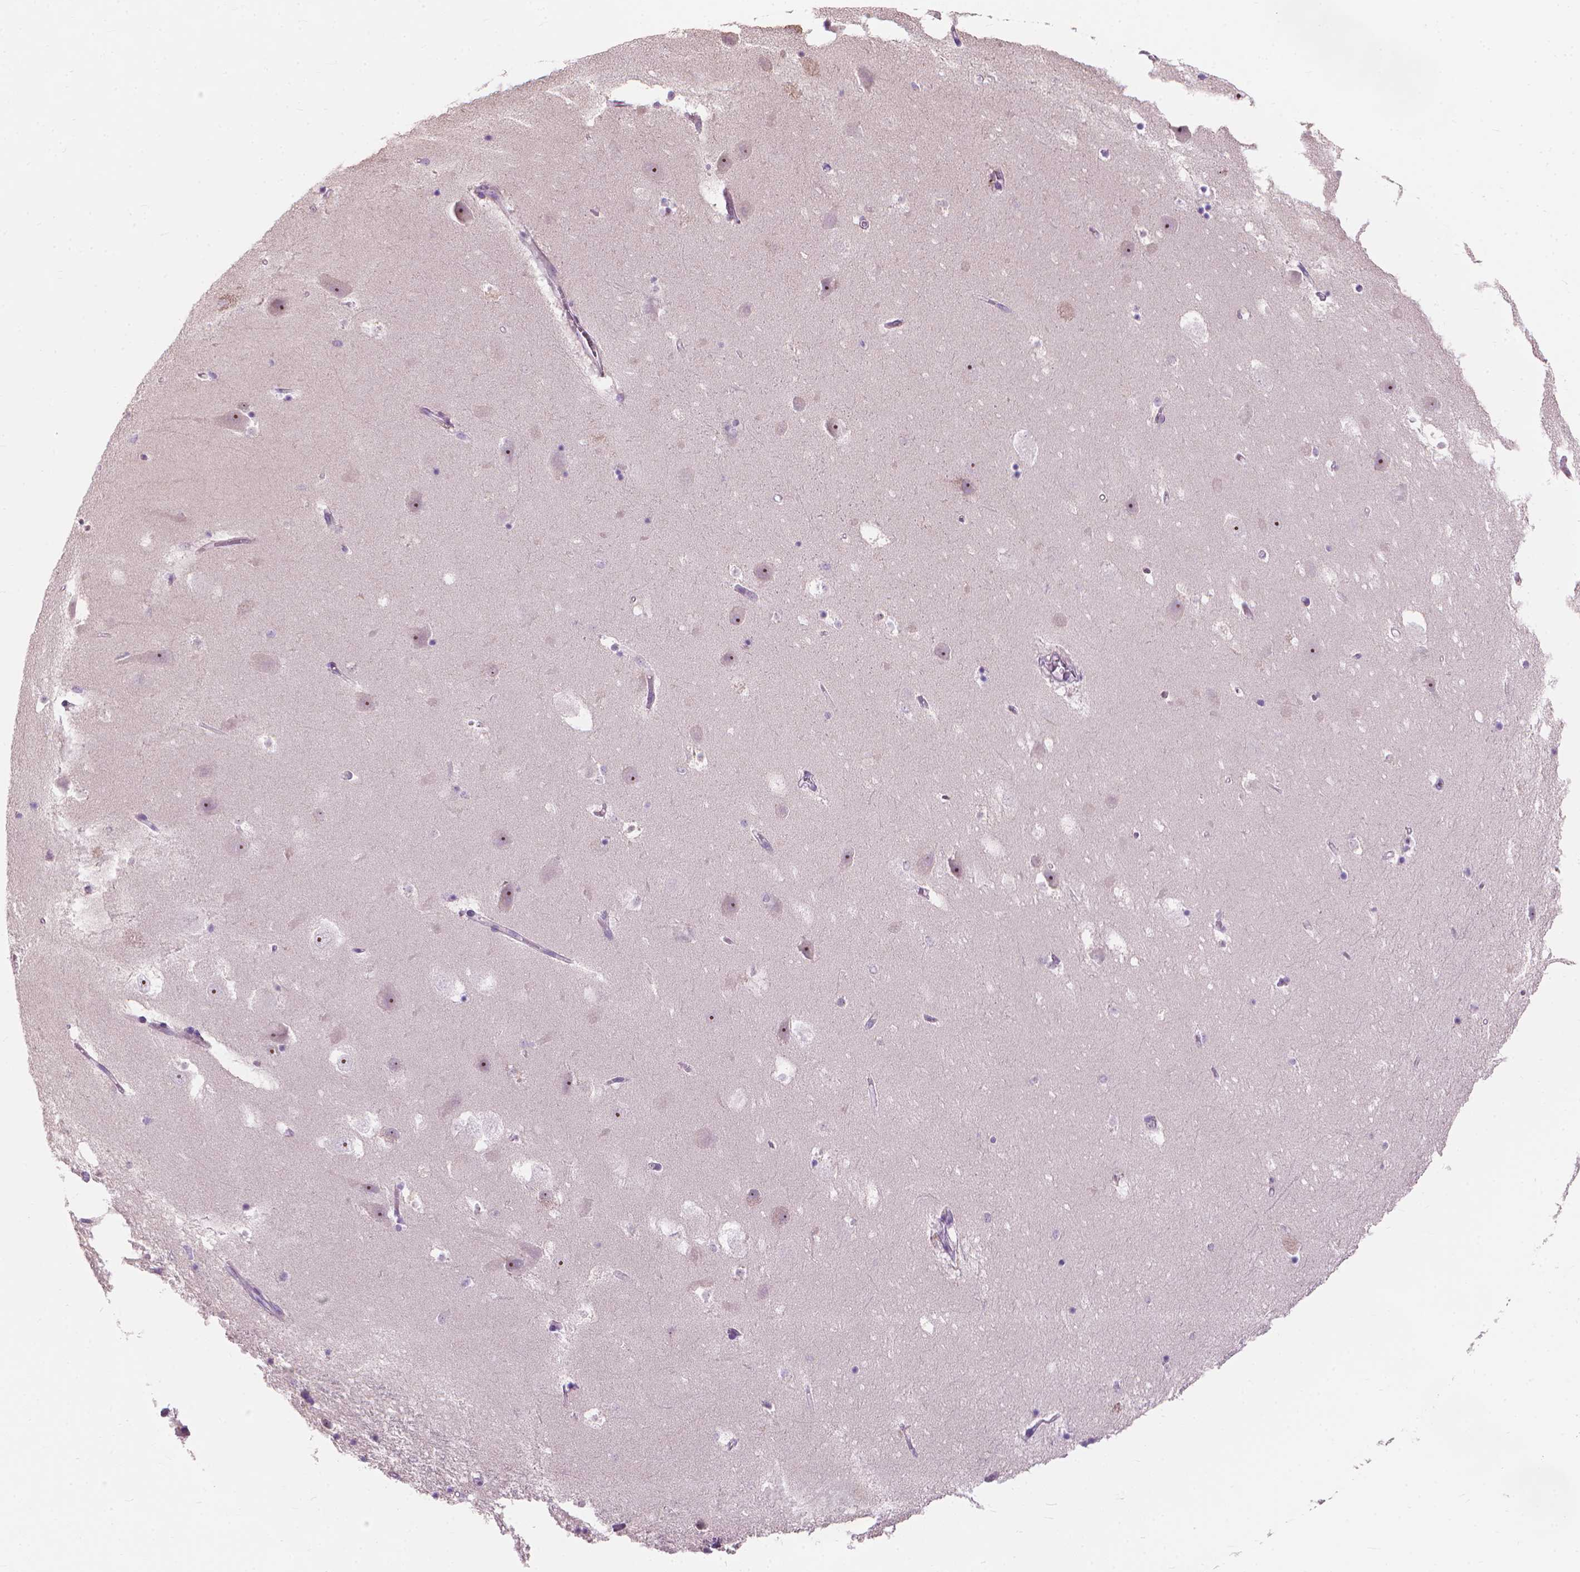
{"staining": {"intensity": "negative", "quantity": "none", "location": "none"}, "tissue": "hippocampus", "cell_type": "Glial cells", "image_type": "normal", "snomed": [{"axis": "morphology", "description": "Normal tissue, NOS"}, {"axis": "topography", "description": "Hippocampus"}], "caption": "There is no significant staining in glial cells of hippocampus. The staining was performed using DAB (3,3'-diaminobenzidine) to visualize the protein expression in brown, while the nuclei were stained in blue with hematoxylin (Magnification: 20x).", "gene": "GPRC5A", "patient": {"sex": "male", "age": 58}}